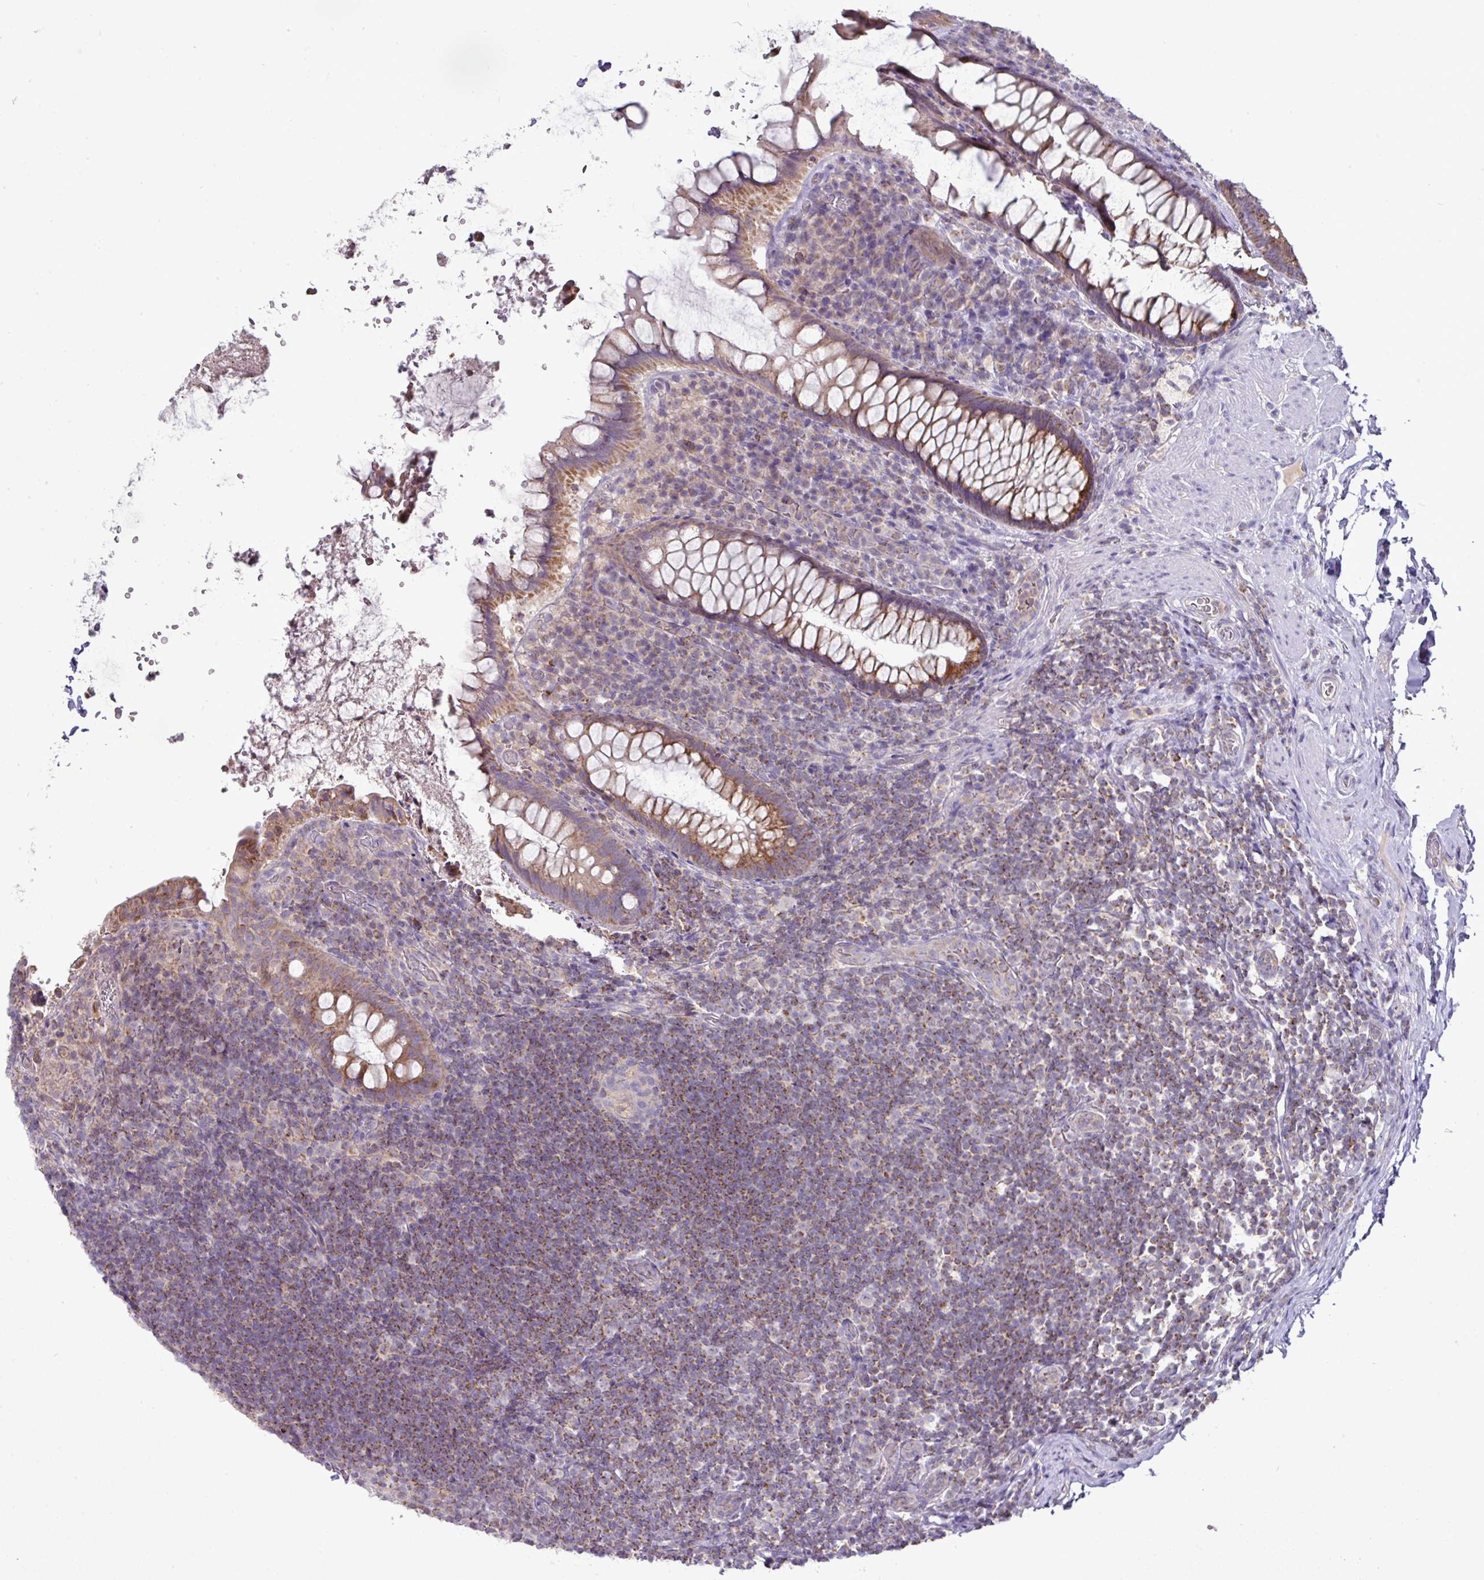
{"staining": {"intensity": "moderate", "quantity": ">75%", "location": "cytoplasmic/membranous"}, "tissue": "rectum", "cell_type": "Glandular cells", "image_type": "normal", "snomed": [{"axis": "morphology", "description": "Normal tissue, NOS"}, {"axis": "topography", "description": "Rectum"}], "caption": "This is an image of immunohistochemistry (IHC) staining of unremarkable rectum, which shows moderate expression in the cytoplasmic/membranous of glandular cells.", "gene": "TRAPPC1", "patient": {"sex": "female", "age": 69}}